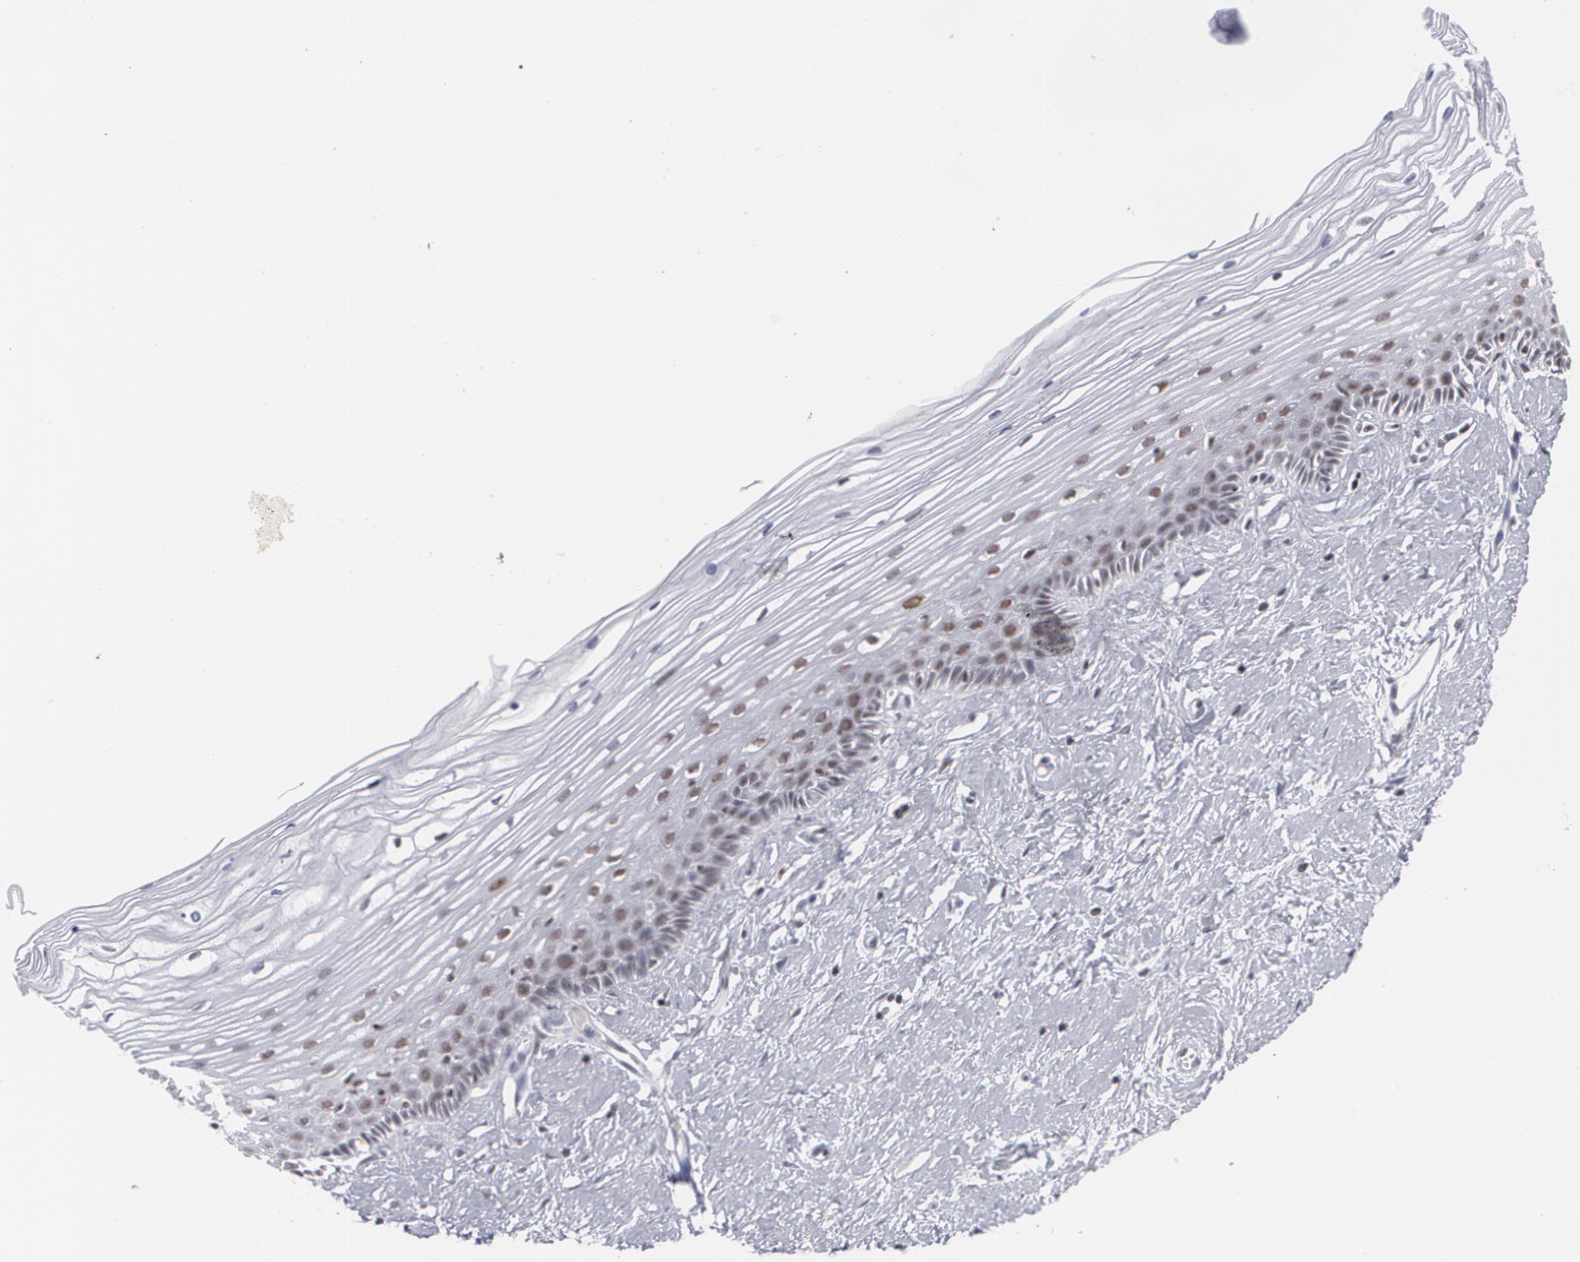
{"staining": {"intensity": "weak", "quantity": ">75%", "location": "nuclear"}, "tissue": "cervix", "cell_type": "Glandular cells", "image_type": "normal", "snomed": [{"axis": "morphology", "description": "Normal tissue, NOS"}, {"axis": "topography", "description": "Cervix"}], "caption": "Brown immunohistochemical staining in benign cervix demonstrates weak nuclear staining in about >75% of glandular cells. (DAB IHC, brown staining for protein, blue staining for nuclei).", "gene": "MCL1", "patient": {"sex": "female", "age": 40}}